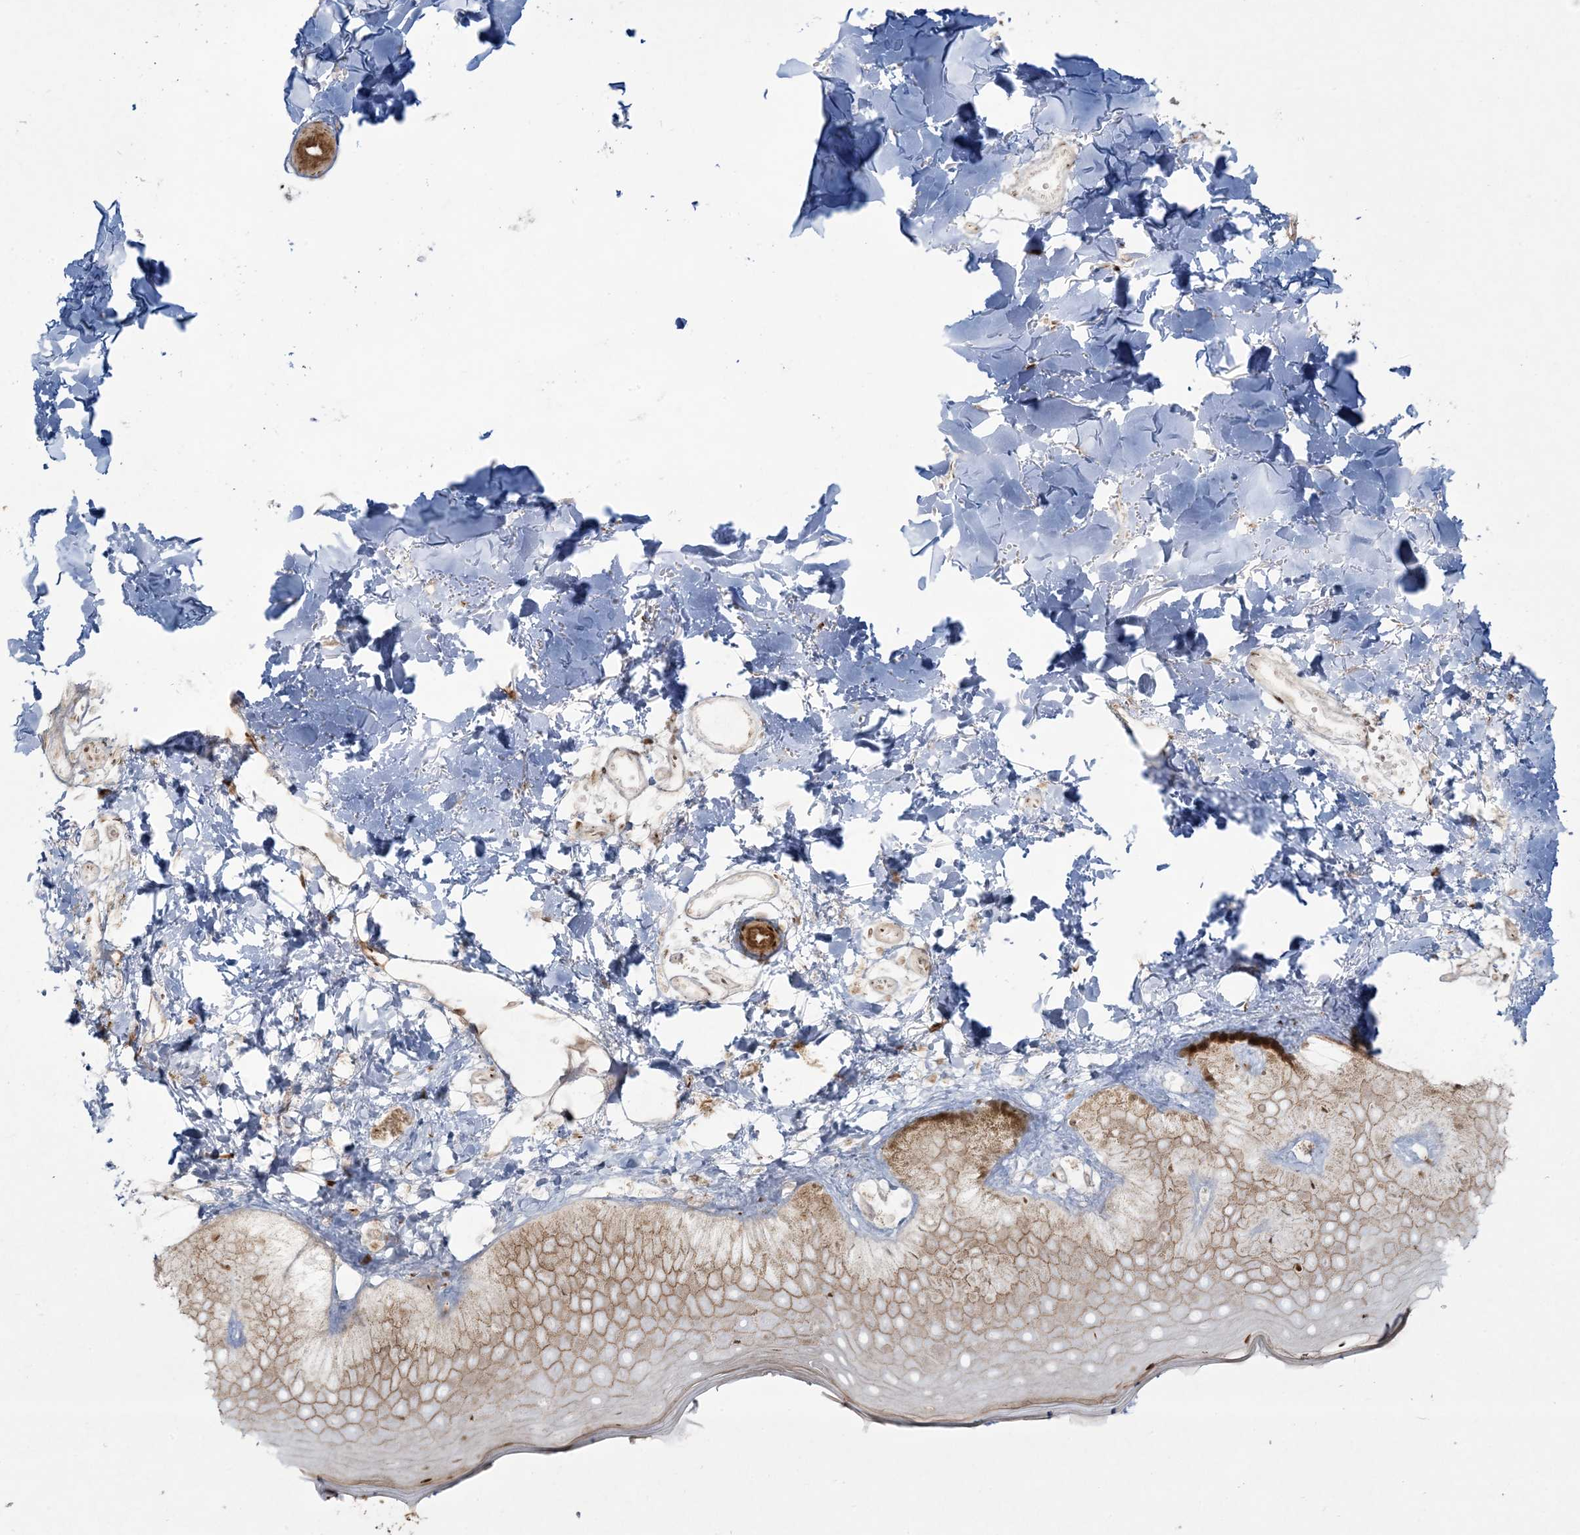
{"staining": {"intensity": "strong", "quantity": "25%-75%", "location": "nuclear"}, "tissue": "skin", "cell_type": "Fibroblasts", "image_type": "normal", "snomed": [{"axis": "morphology", "description": "Normal tissue, NOS"}, {"axis": "topography", "description": "Skin"}], "caption": "Immunohistochemistry (IHC) micrograph of normal skin stained for a protein (brown), which reveals high levels of strong nuclear staining in approximately 25%-75% of fibroblasts.", "gene": "RBM10", "patient": {"sex": "male", "age": 52}}